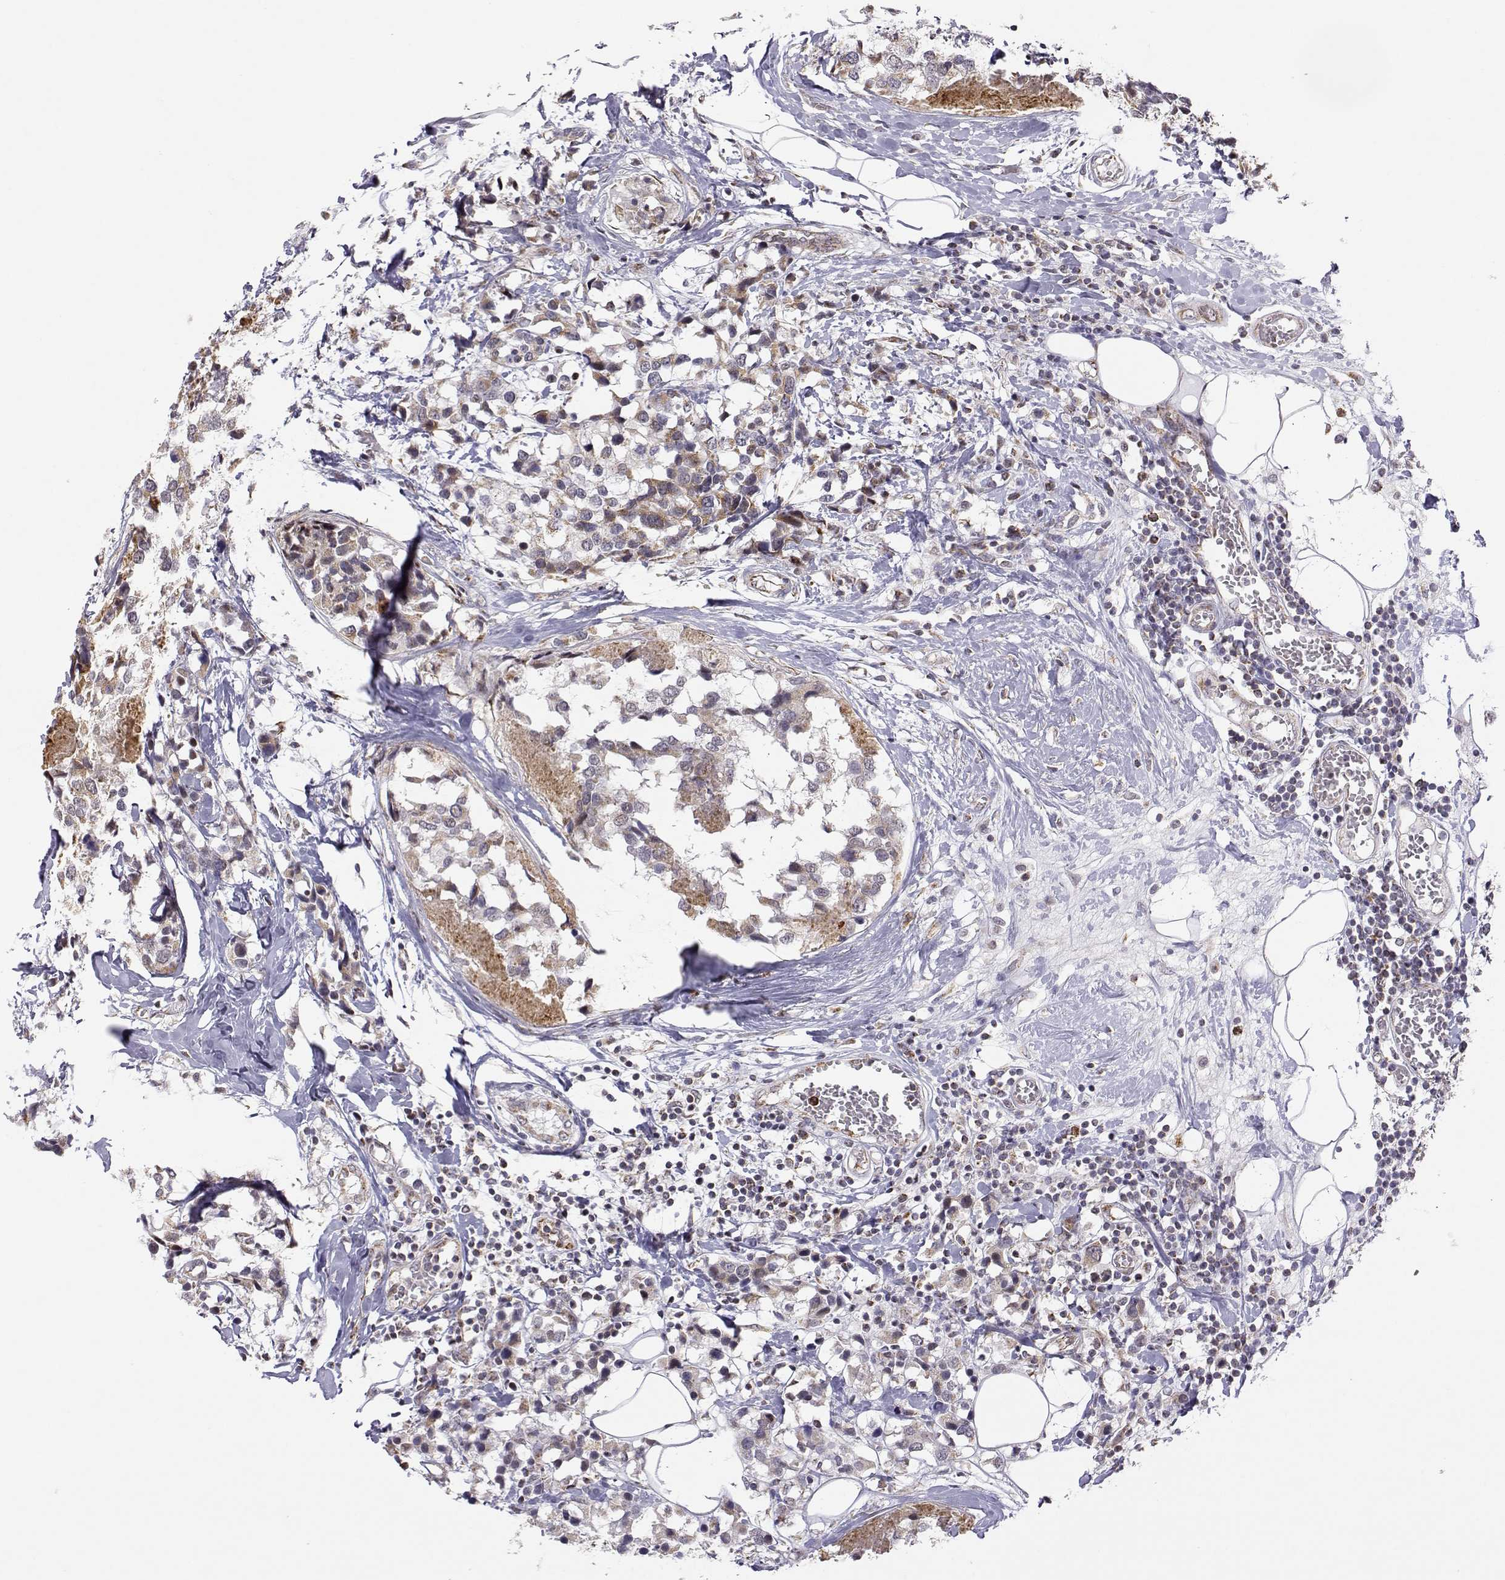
{"staining": {"intensity": "weak", "quantity": ">75%", "location": "cytoplasmic/membranous"}, "tissue": "breast cancer", "cell_type": "Tumor cells", "image_type": "cancer", "snomed": [{"axis": "morphology", "description": "Lobular carcinoma"}, {"axis": "topography", "description": "Breast"}], "caption": "The immunohistochemical stain shows weak cytoplasmic/membranous staining in tumor cells of lobular carcinoma (breast) tissue.", "gene": "EXOG", "patient": {"sex": "female", "age": 59}}